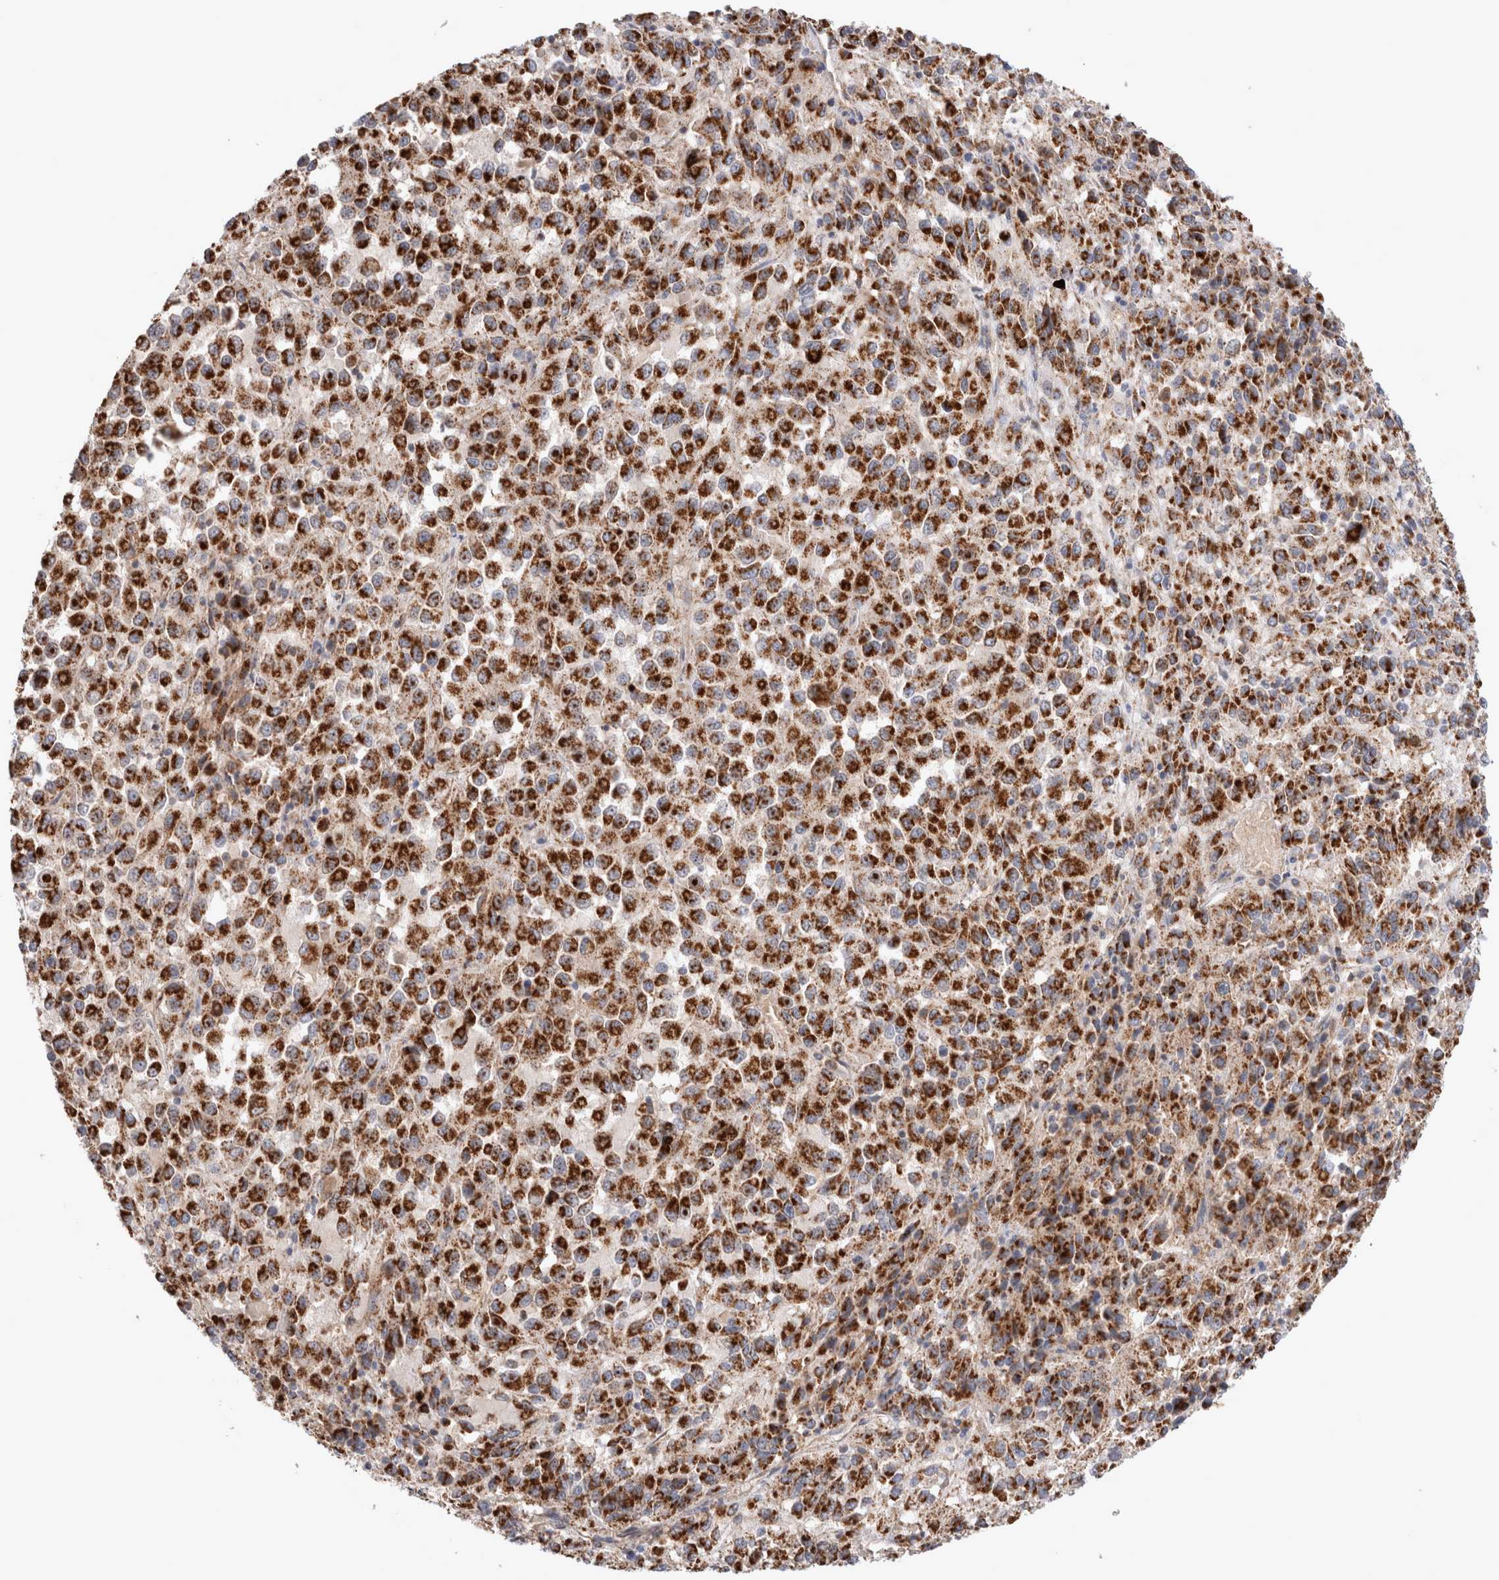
{"staining": {"intensity": "strong", "quantity": ">75%", "location": "cytoplasmic/membranous"}, "tissue": "melanoma", "cell_type": "Tumor cells", "image_type": "cancer", "snomed": [{"axis": "morphology", "description": "Malignant melanoma, Metastatic site"}, {"axis": "topography", "description": "Lung"}], "caption": "Protein staining demonstrates strong cytoplasmic/membranous staining in about >75% of tumor cells in malignant melanoma (metastatic site). Immunohistochemistry (ihc) stains the protein of interest in brown and the nuclei are stained blue.", "gene": "MRPS28", "patient": {"sex": "male", "age": 64}}